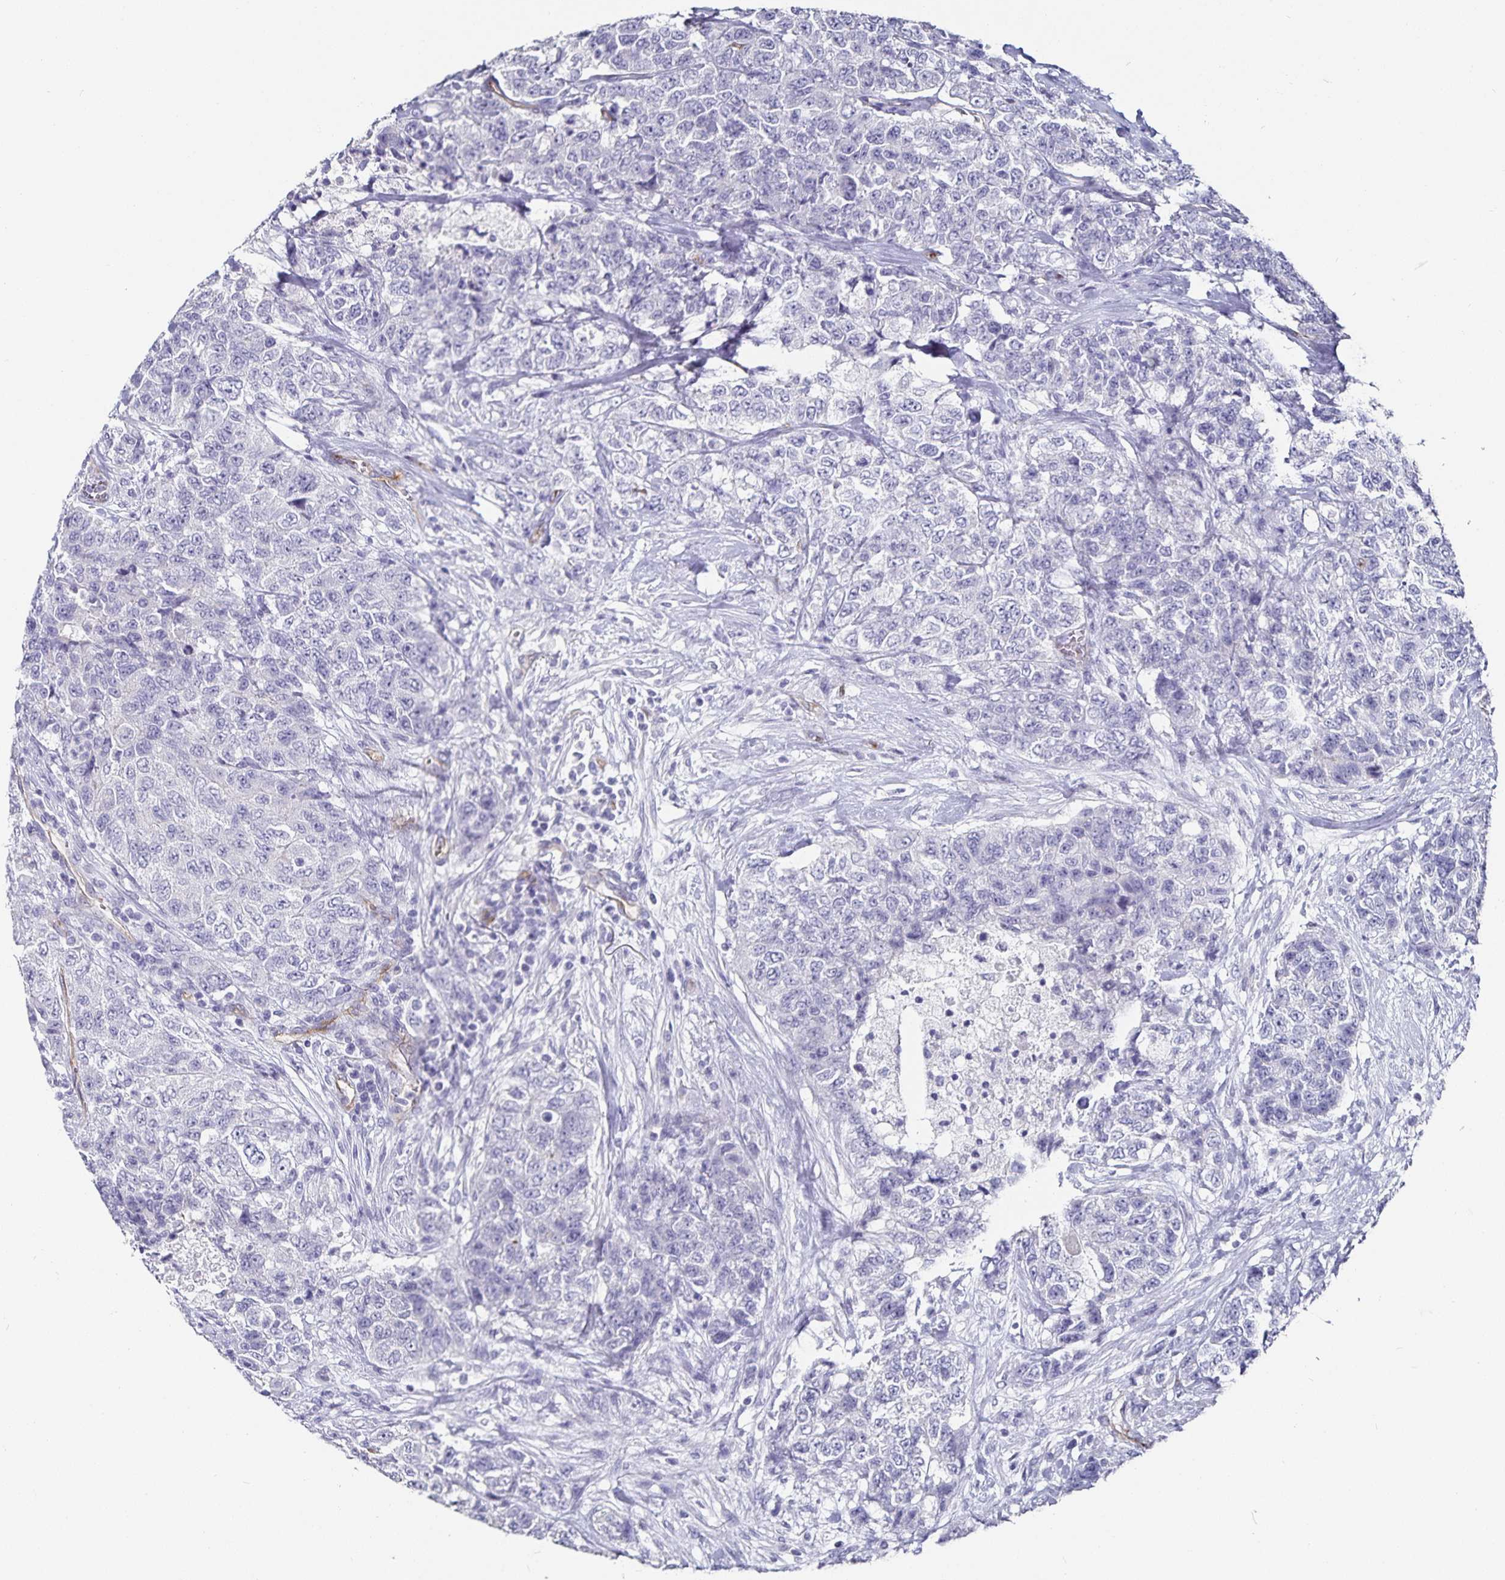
{"staining": {"intensity": "negative", "quantity": "none", "location": "none"}, "tissue": "urothelial cancer", "cell_type": "Tumor cells", "image_type": "cancer", "snomed": [{"axis": "morphology", "description": "Urothelial carcinoma, High grade"}, {"axis": "topography", "description": "Urinary bladder"}], "caption": "Protein analysis of urothelial carcinoma (high-grade) shows no significant expression in tumor cells.", "gene": "PODXL", "patient": {"sex": "female", "age": 78}}